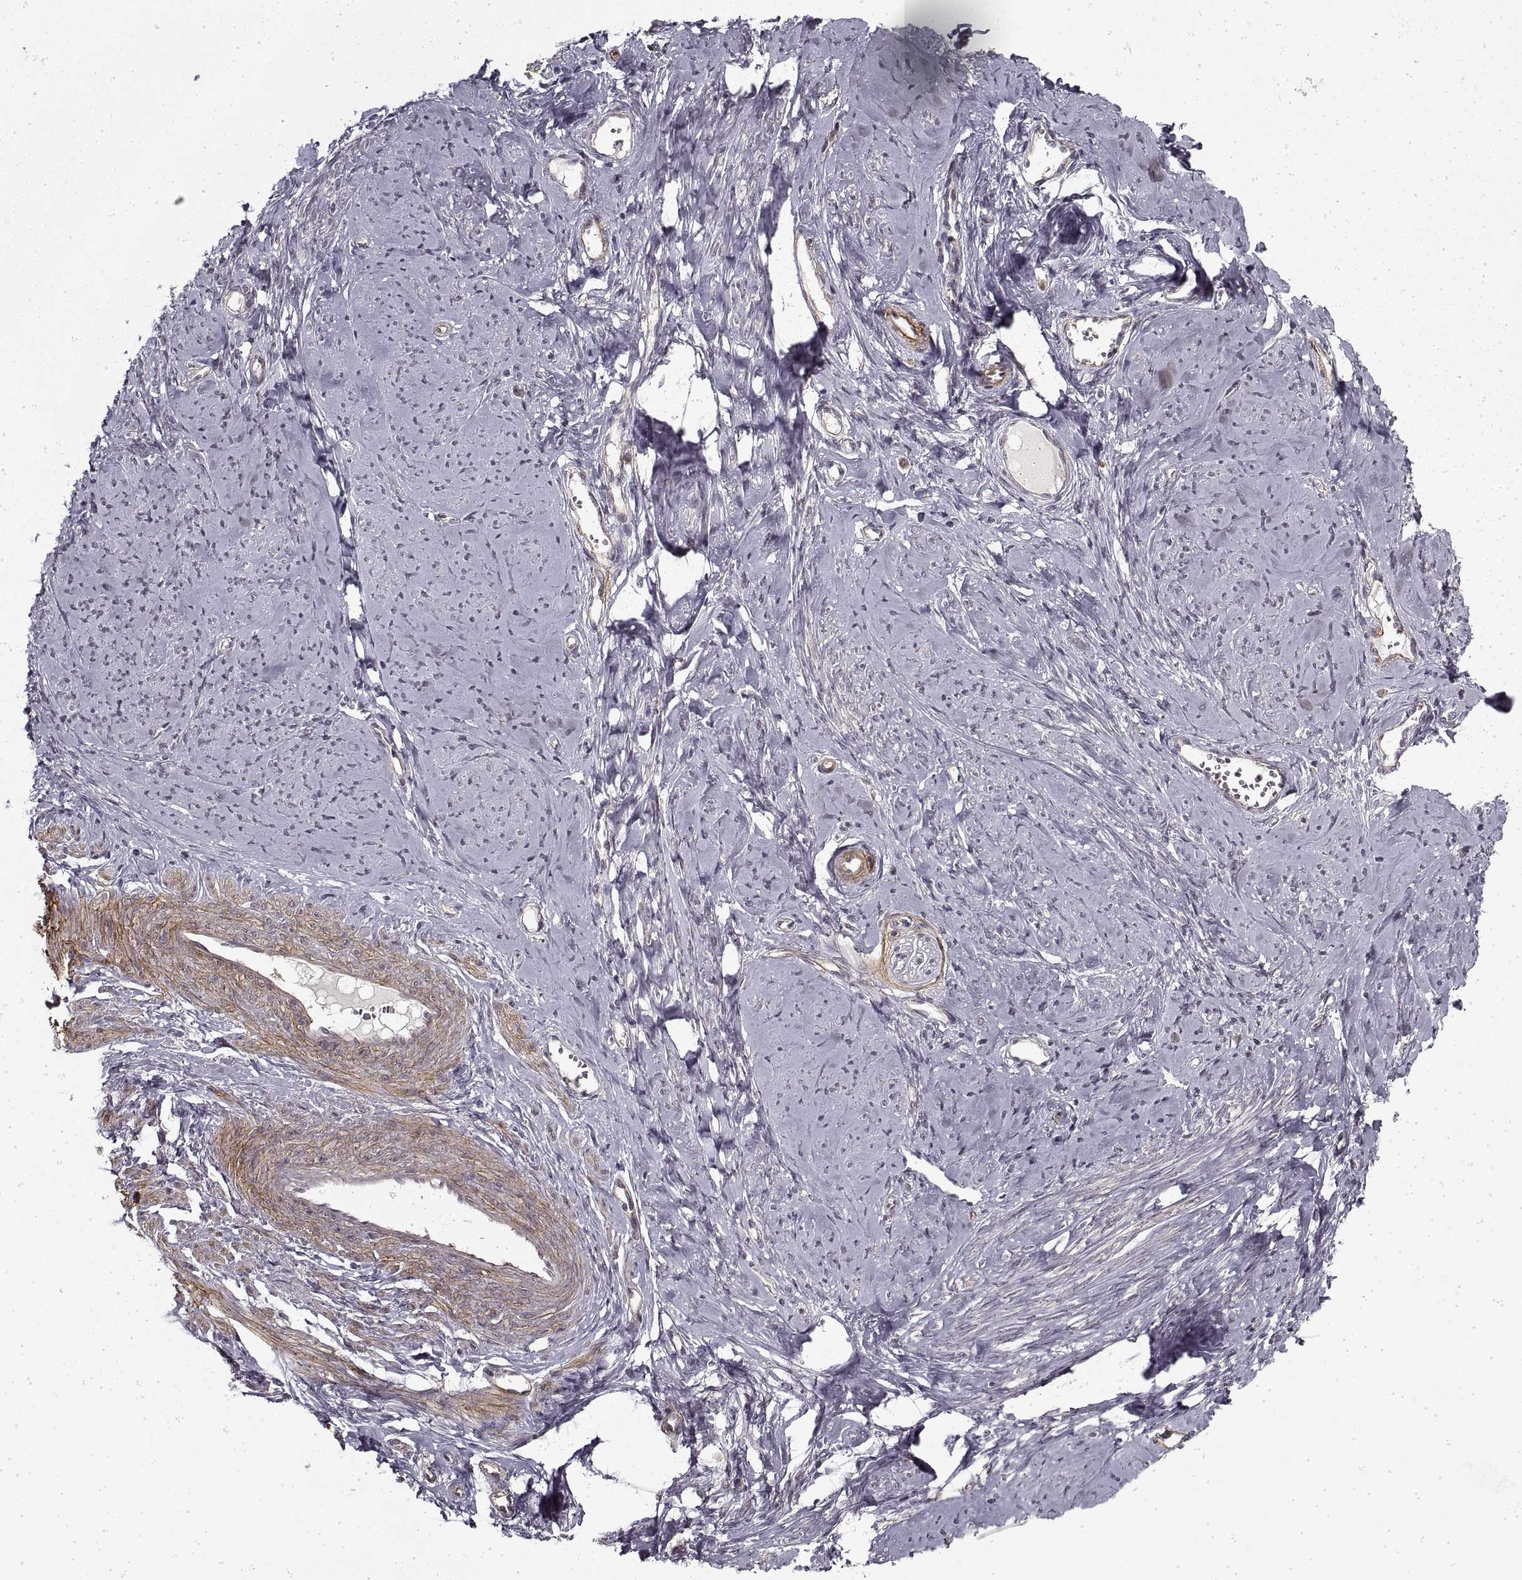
{"staining": {"intensity": "moderate", "quantity": "25%-75%", "location": "cytoplasmic/membranous"}, "tissue": "smooth muscle", "cell_type": "Smooth muscle cells", "image_type": "normal", "snomed": [{"axis": "morphology", "description": "Normal tissue, NOS"}, {"axis": "topography", "description": "Smooth muscle"}], "caption": "Protein expression analysis of normal human smooth muscle reveals moderate cytoplasmic/membranous staining in about 25%-75% of smooth muscle cells. The protein of interest is shown in brown color, while the nuclei are stained blue.", "gene": "LAMB2", "patient": {"sex": "female", "age": 48}}